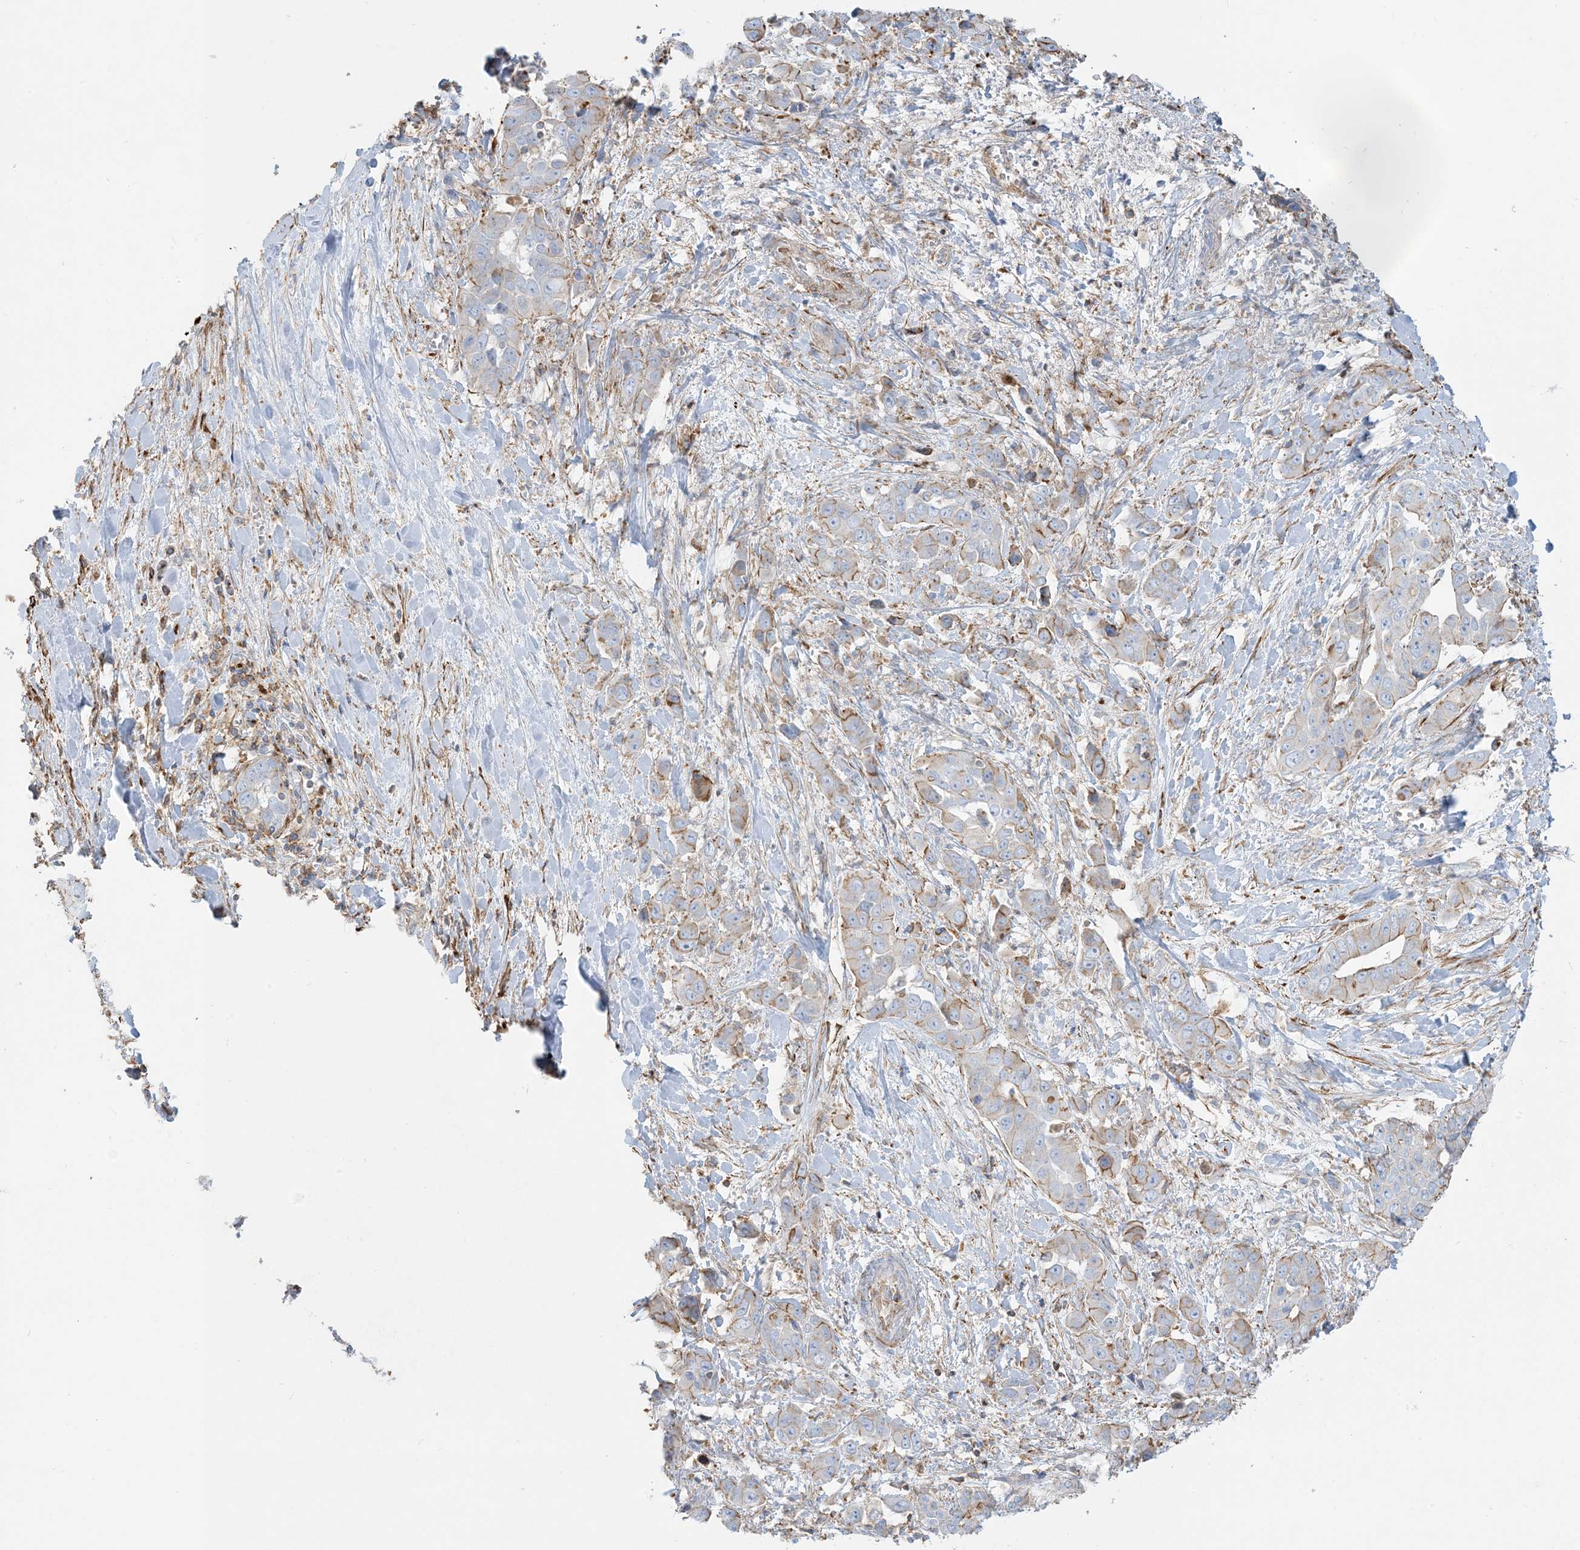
{"staining": {"intensity": "weak", "quantity": "<25%", "location": "cytoplasmic/membranous"}, "tissue": "liver cancer", "cell_type": "Tumor cells", "image_type": "cancer", "snomed": [{"axis": "morphology", "description": "Cholangiocarcinoma"}, {"axis": "topography", "description": "Liver"}], "caption": "IHC photomicrograph of neoplastic tissue: liver cholangiocarcinoma stained with DAB exhibits no significant protein positivity in tumor cells. The staining was performed using DAB (3,3'-diaminobenzidine) to visualize the protein expression in brown, while the nuclei were stained in blue with hematoxylin (Magnification: 20x).", "gene": "GTF3C2", "patient": {"sex": "female", "age": 52}}